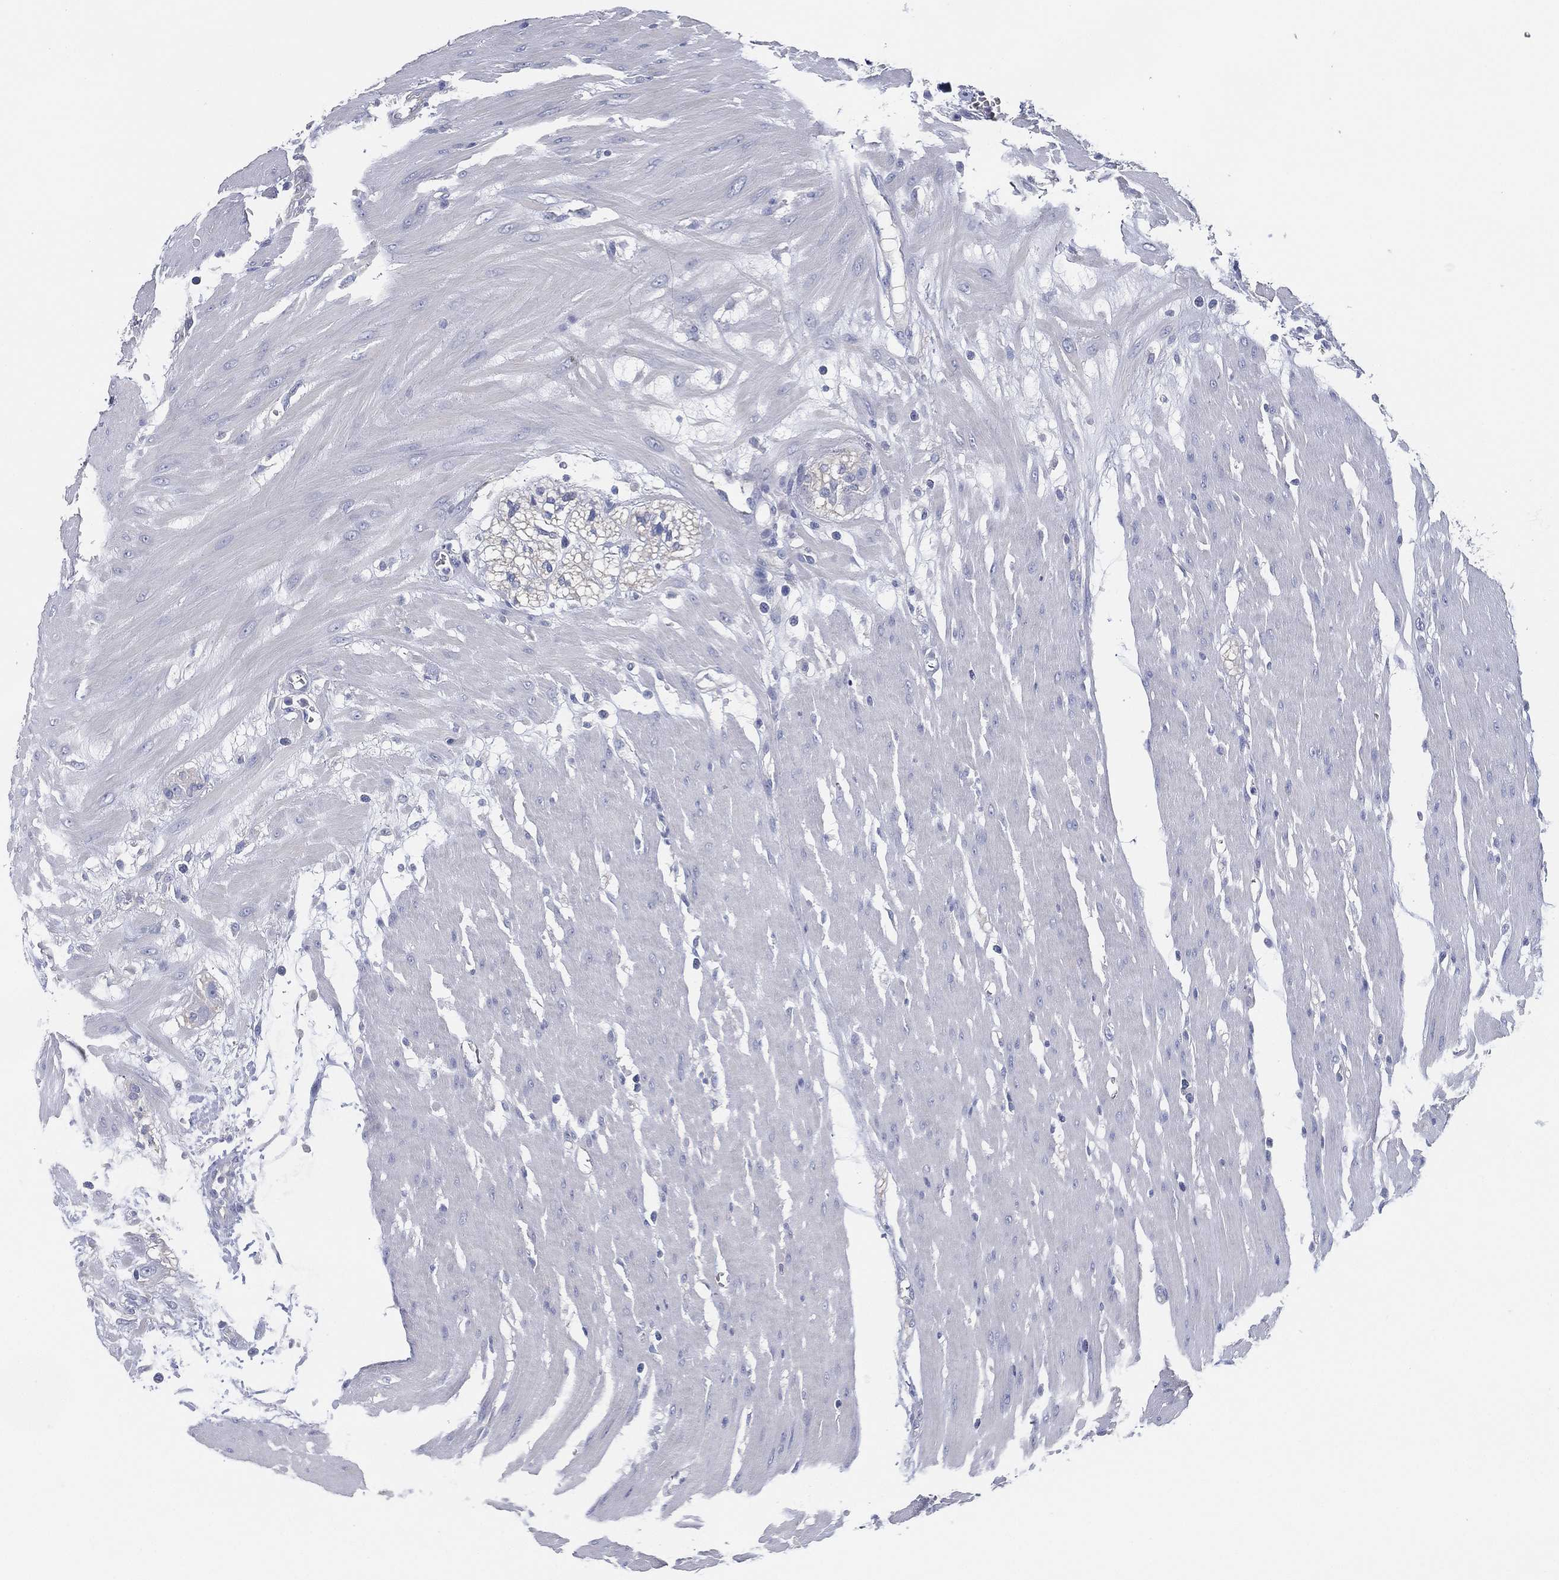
{"staining": {"intensity": "negative", "quantity": "none", "location": "none"}, "tissue": "colon", "cell_type": "Endothelial cells", "image_type": "normal", "snomed": [{"axis": "morphology", "description": "Normal tissue, NOS"}, {"axis": "morphology", "description": "Adenocarcinoma, NOS"}, {"axis": "topography", "description": "Colon"}], "caption": "DAB (3,3'-diaminobenzidine) immunohistochemical staining of benign human colon reveals no significant positivity in endothelial cells. (DAB (3,3'-diaminobenzidine) immunohistochemistry with hematoxylin counter stain).", "gene": "CCDC70", "patient": {"sex": "male", "age": 65}}